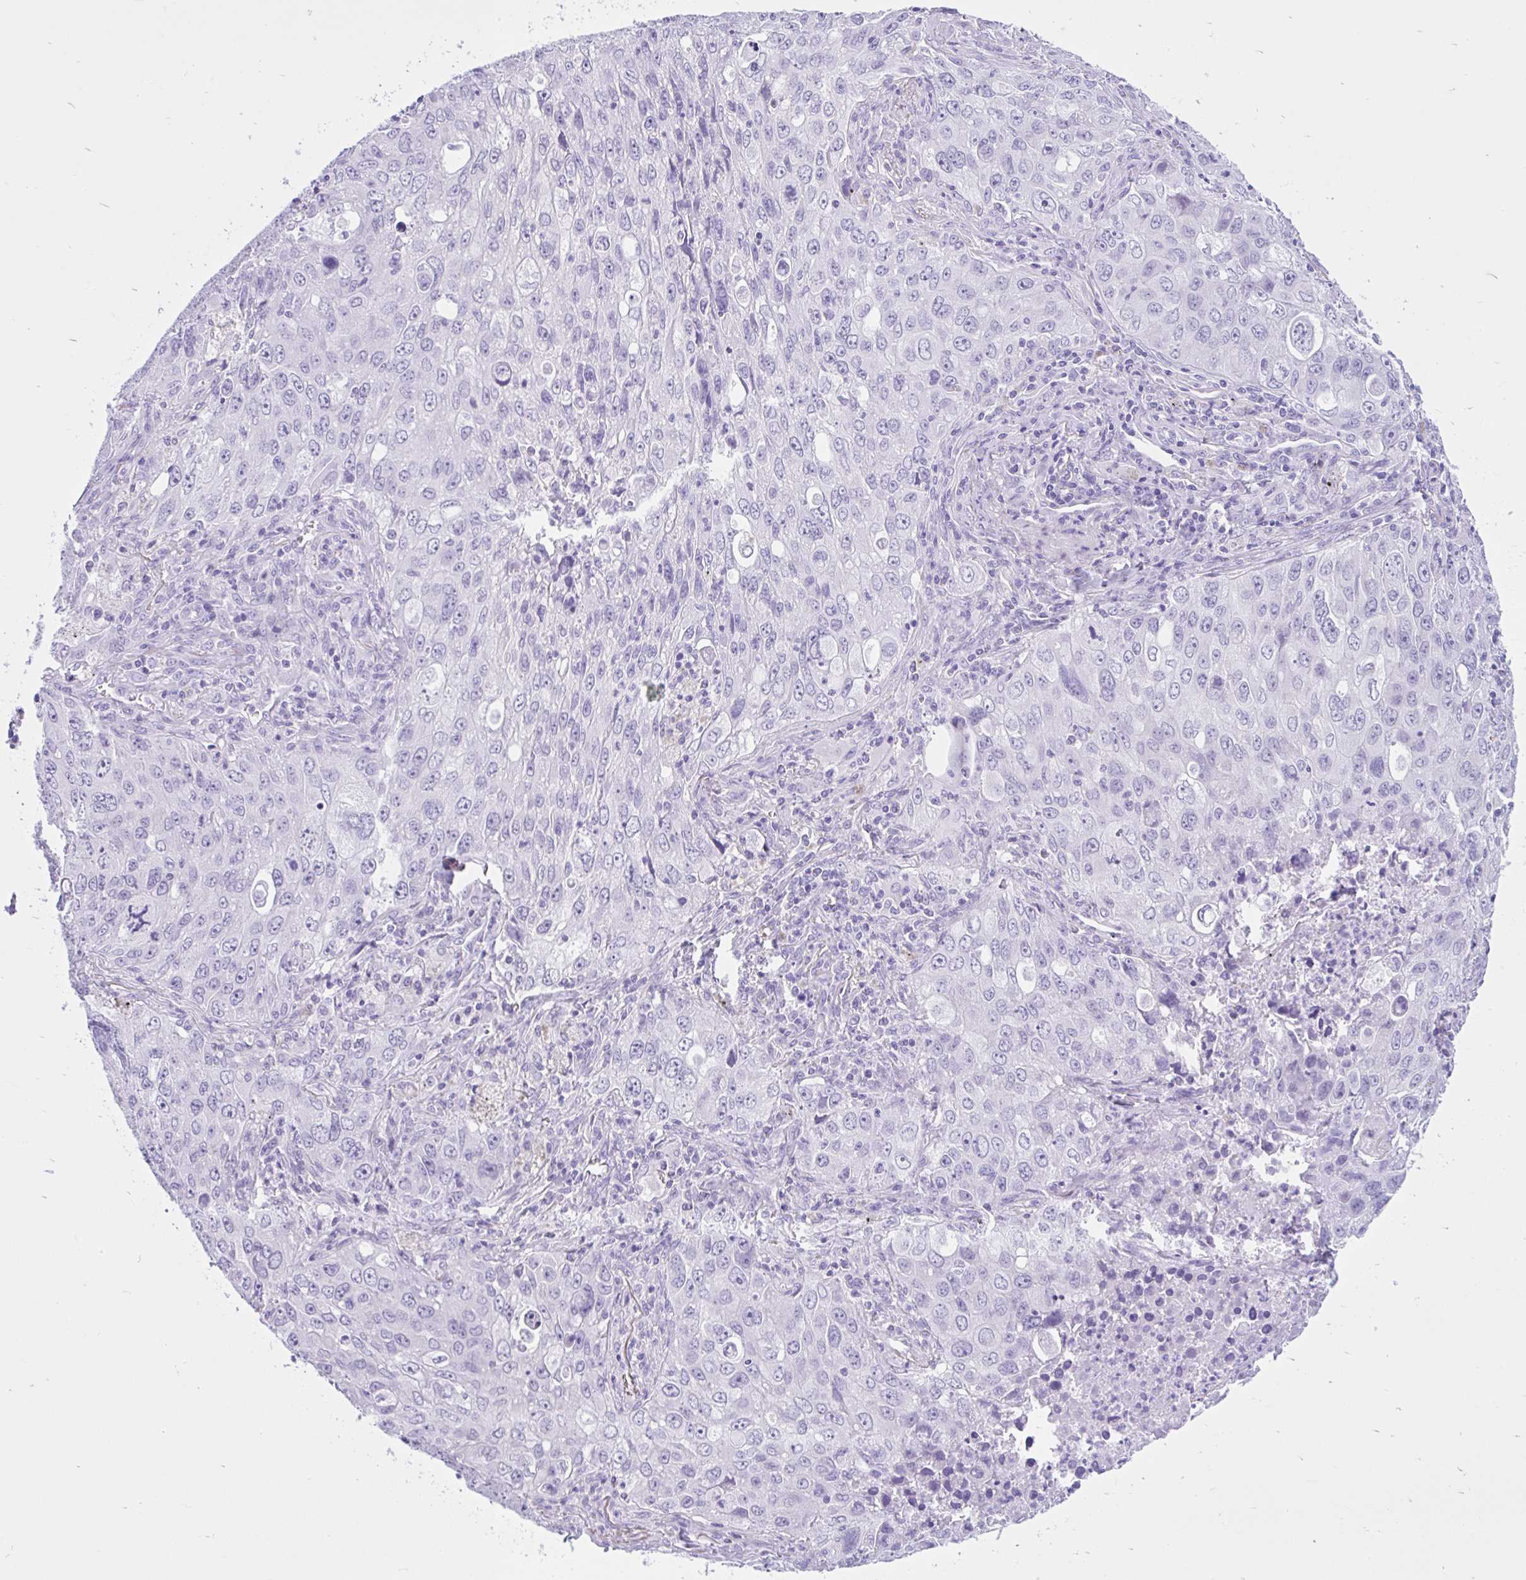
{"staining": {"intensity": "negative", "quantity": "none", "location": "none"}, "tissue": "lung cancer", "cell_type": "Tumor cells", "image_type": "cancer", "snomed": [{"axis": "morphology", "description": "Adenocarcinoma, NOS"}, {"axis": "morphology", "description": "Adenocarcinoma, metastatic, NOS"}, {"axis": "topography", "description": "Lymph node"}, {"axis": "topography", "description": "Lung"}], "caption": "Immunohistochemistry of human lung cancer exhibits no staining in tumor cells.", "gene": "IAPP", "patient": {"sex": "female", "age": 42}}